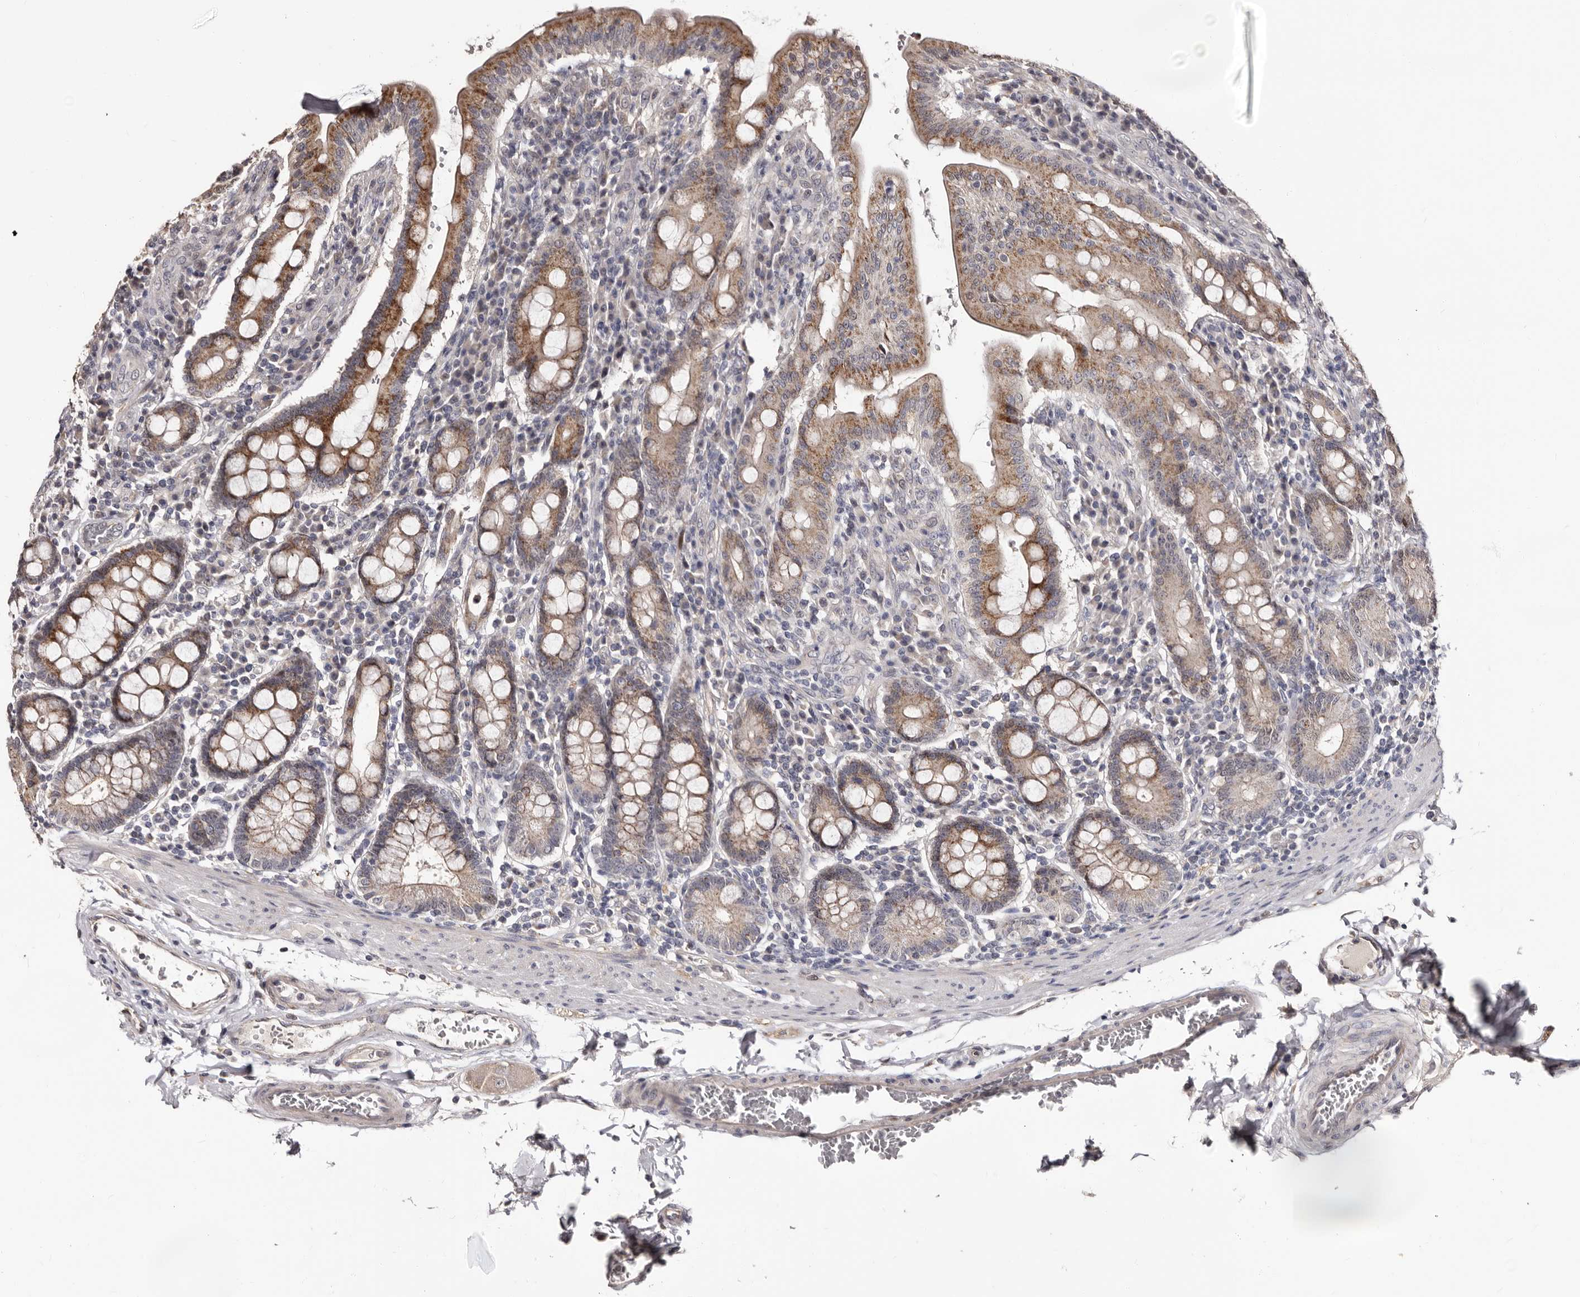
{"staining": {"intensity": "moderate", "quantity": ">75%", "location": "cytoplasmic/membranous"}, "tissue": "duodenum", "cell_type": "Glandular cells", "image_type": "normal", "snomed": [{"axis": "morphology", "description": "Normal tissue, NOS"}, {"axis": "morphology", "description": "Adenocarcinoma, NOS"}, {"axis": "topography", "description": "Pancreas"}, {"axis": "topography", "description": "Duodenum"}], "caption": "Immunohistochemistry histopathology image of unremarkable duodenum stained for a protein (brown), which shows medium levels of moderate cytoplasmic/membranous staining in about >75% of glandular cells.", "gene": "PTAFR", "patient": {"sex": "male", "age": 50}}